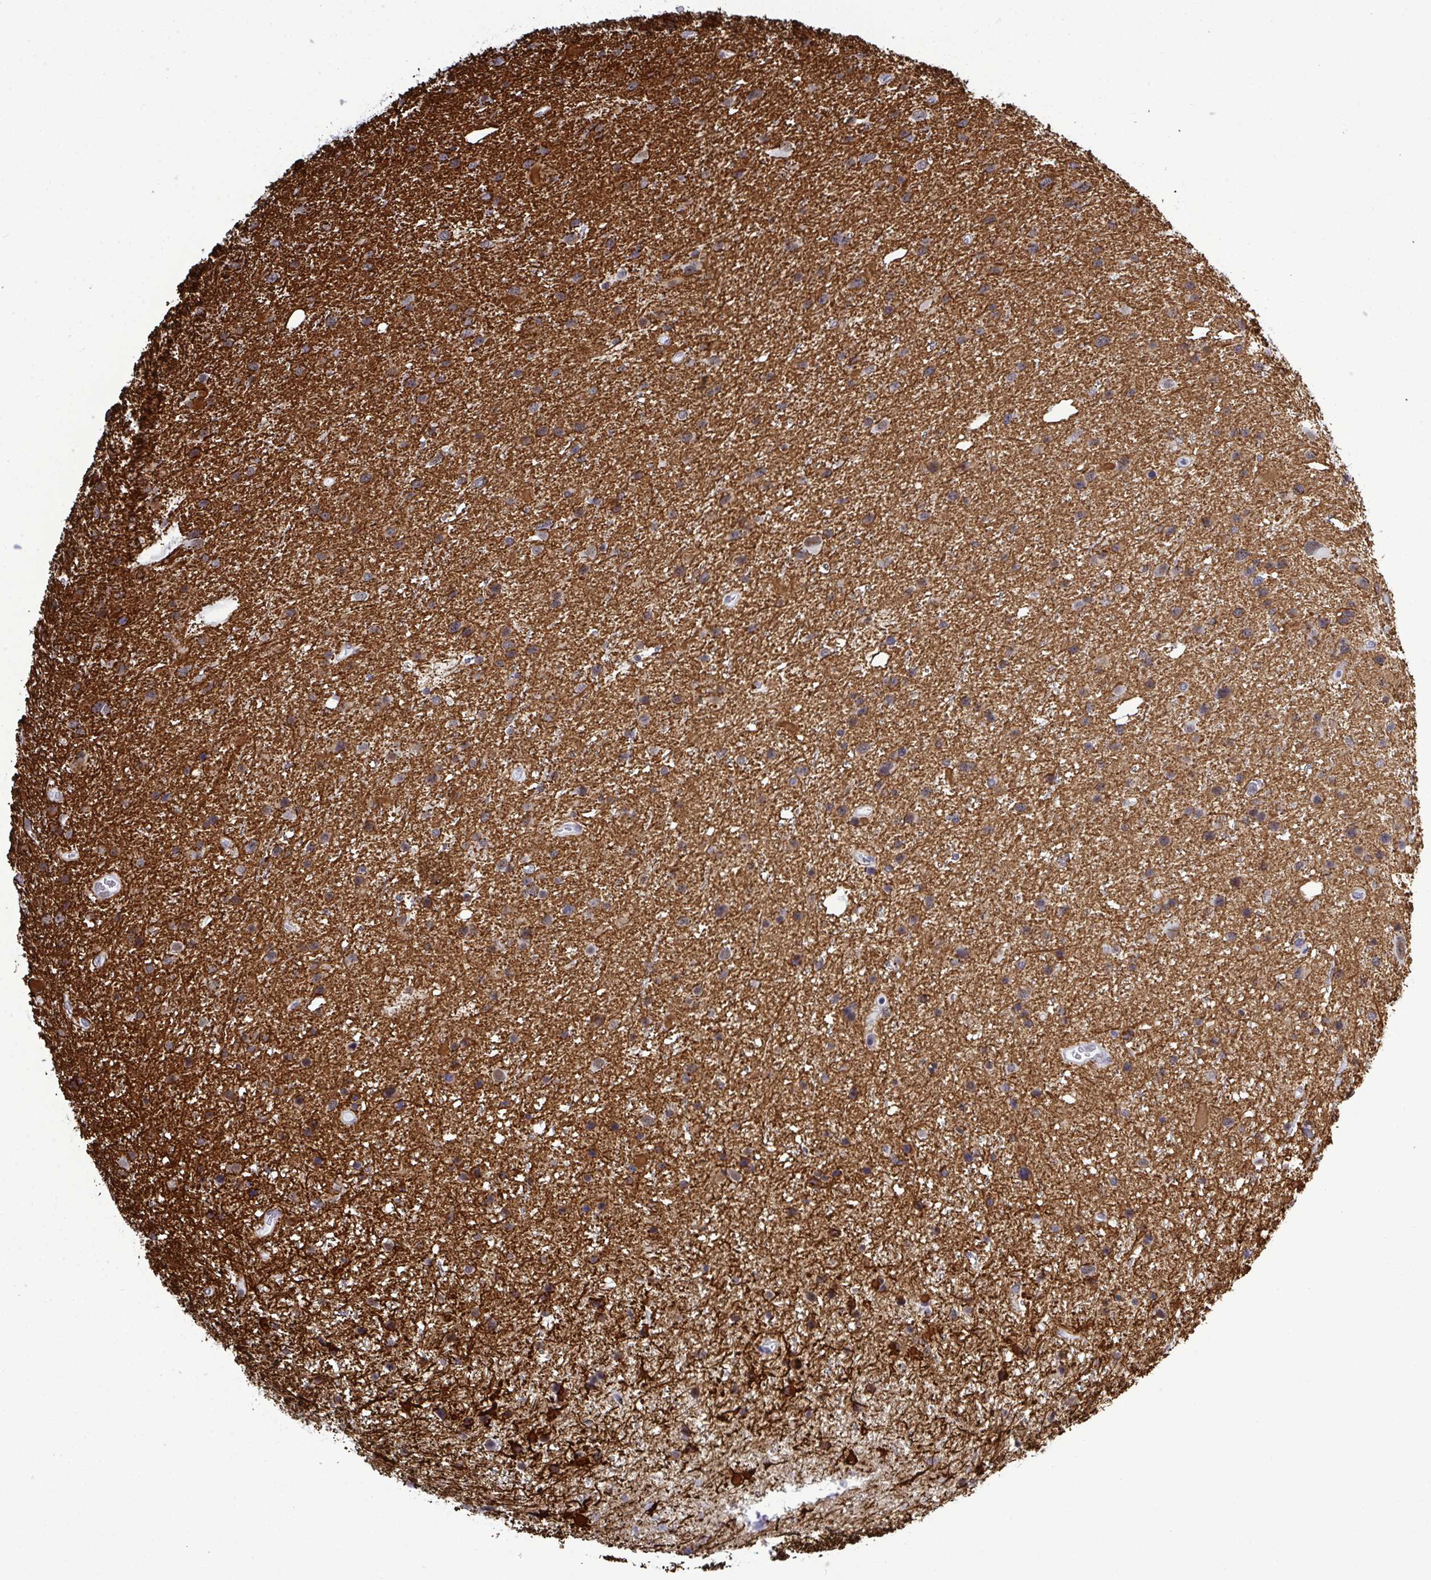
{"staining": {"intensity": "negative", "quantity": "none", "location": "none"}, "tissue": "glioma", "cell_type": "Tumor cells", "image_type": "cancer", "snomed": [{"axis": "morphology", "description": "Glioma, malignant, Low grade"}, {"axis": "topography", "description": "Brain"}], "caption": "DAB immunohistochemical staining of low-grade glioma (malignant) displays no significant staining in tumor cells.", "gene": "PPP1R10", "patient": {"sex": "female", "age": 32}}